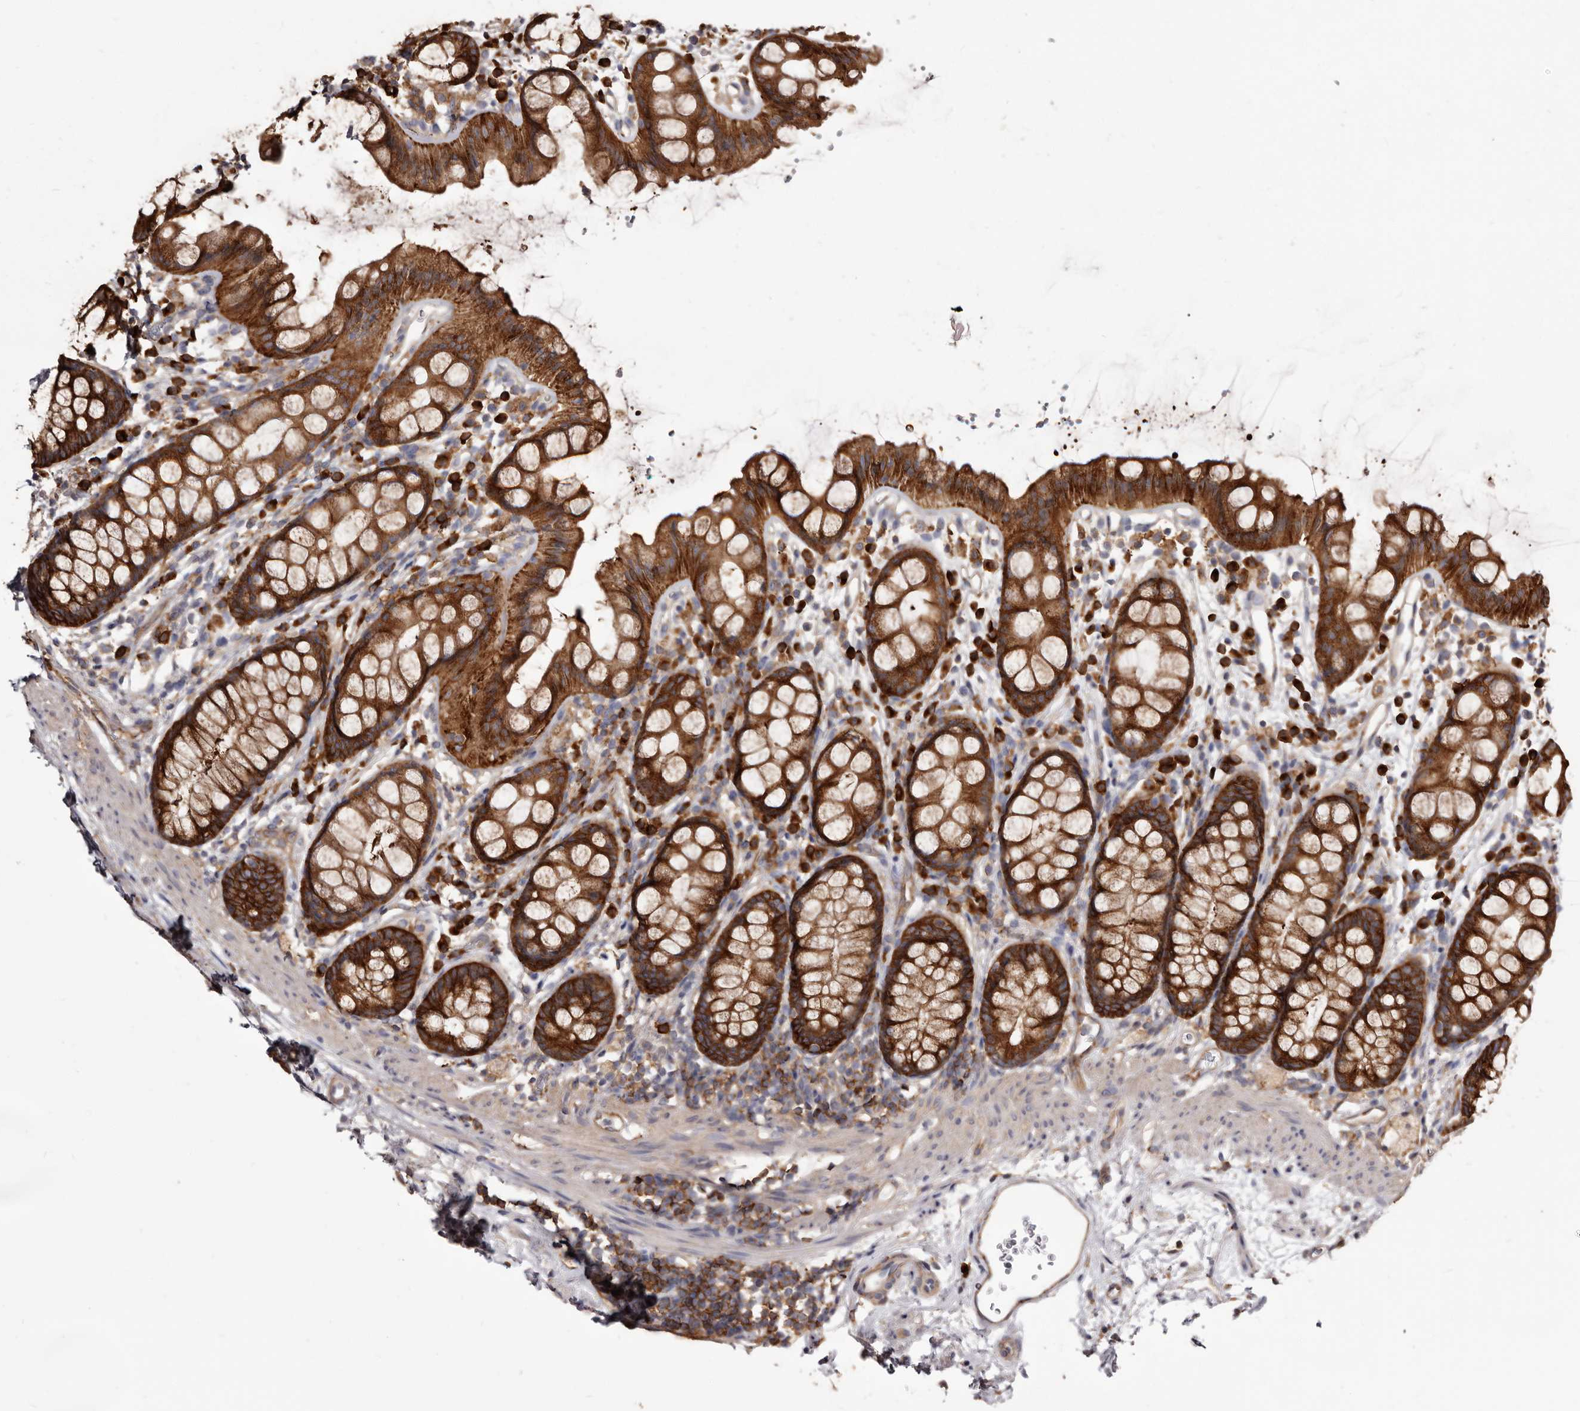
{"staining": {"intensity": "strong", "quantity": ">75%", "location": "cytoplasmic/membranous"}, "tissue": "rectum", "cell_type": "Glandular cells", "image_type": "normal", "snomed": [{"axis": "morphology", "description": "Normal tissue, NOS"}, {"axis": "topography", "description": "Rectum"}], "caption": "Protein staining by immunohistochemistry (IHC) exhibits strong cytoplasmic/membranous positivity in approximately >75% of glandular cells in benign rectum. Using DAB (brown) and hematoxylin (blue) stains, captured at high magnification using brightfield microscopy.", "gene": "TPD52", "patient": {"sex": "female", "age": 65}}